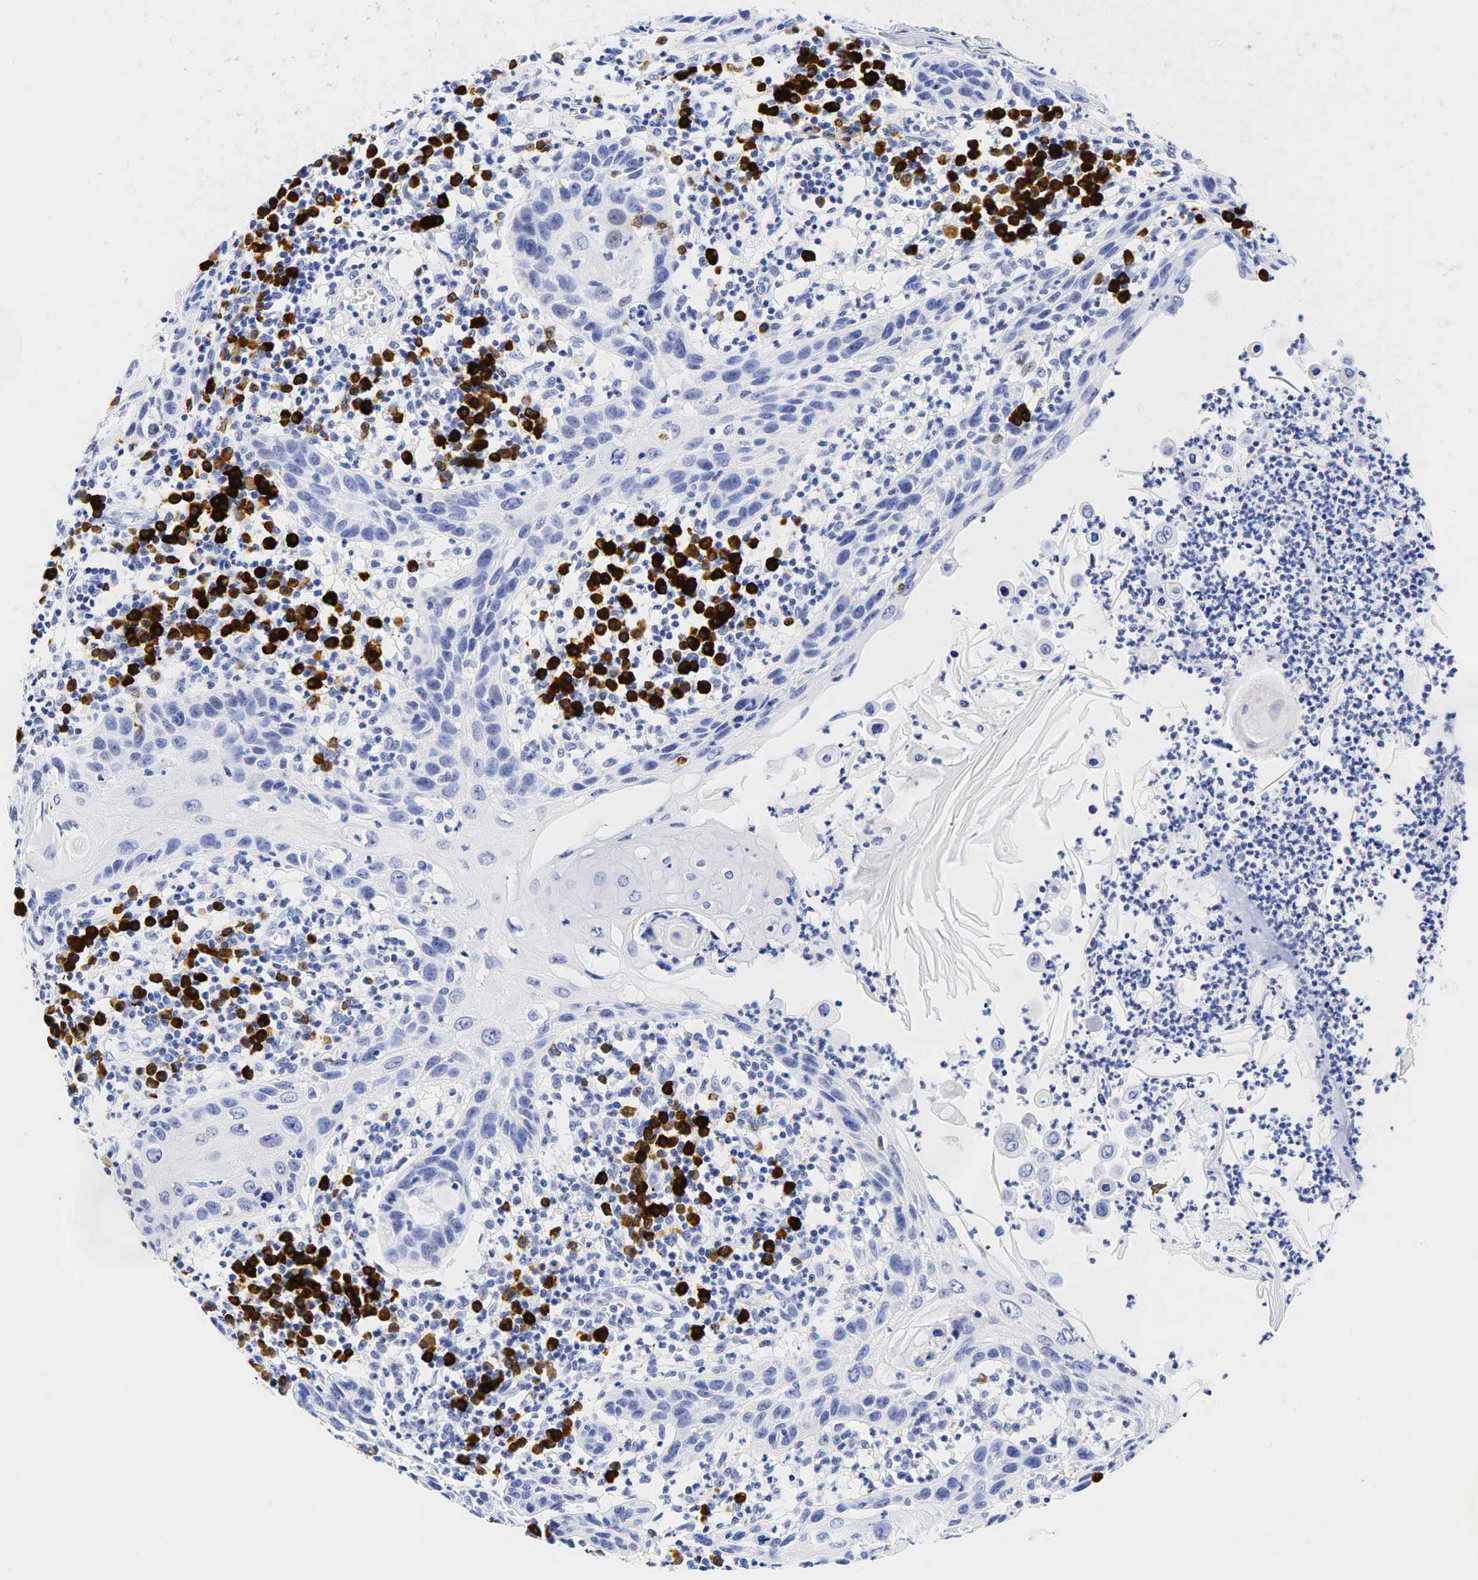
{"staining": {"intensity": "negative", "quantity": "none", "location": "none"}, "tissue": "skin cancer", "cell_type": "Tumor cells", "image_type": "cancer", "snomed": [{"axis": "morphology", "description": "Squamous cell carcinoma, NOS"}, {"axis": "topography", "description": "Skin"}], "caption": "High power microscopy histopathology image of an immunohistochemistry (IHC) image of skin squamous cell carcinoma, revealing no significant expression in tumor cells.", "gene": "CD79A", "patient": {"sex": "female", "age": 74}}